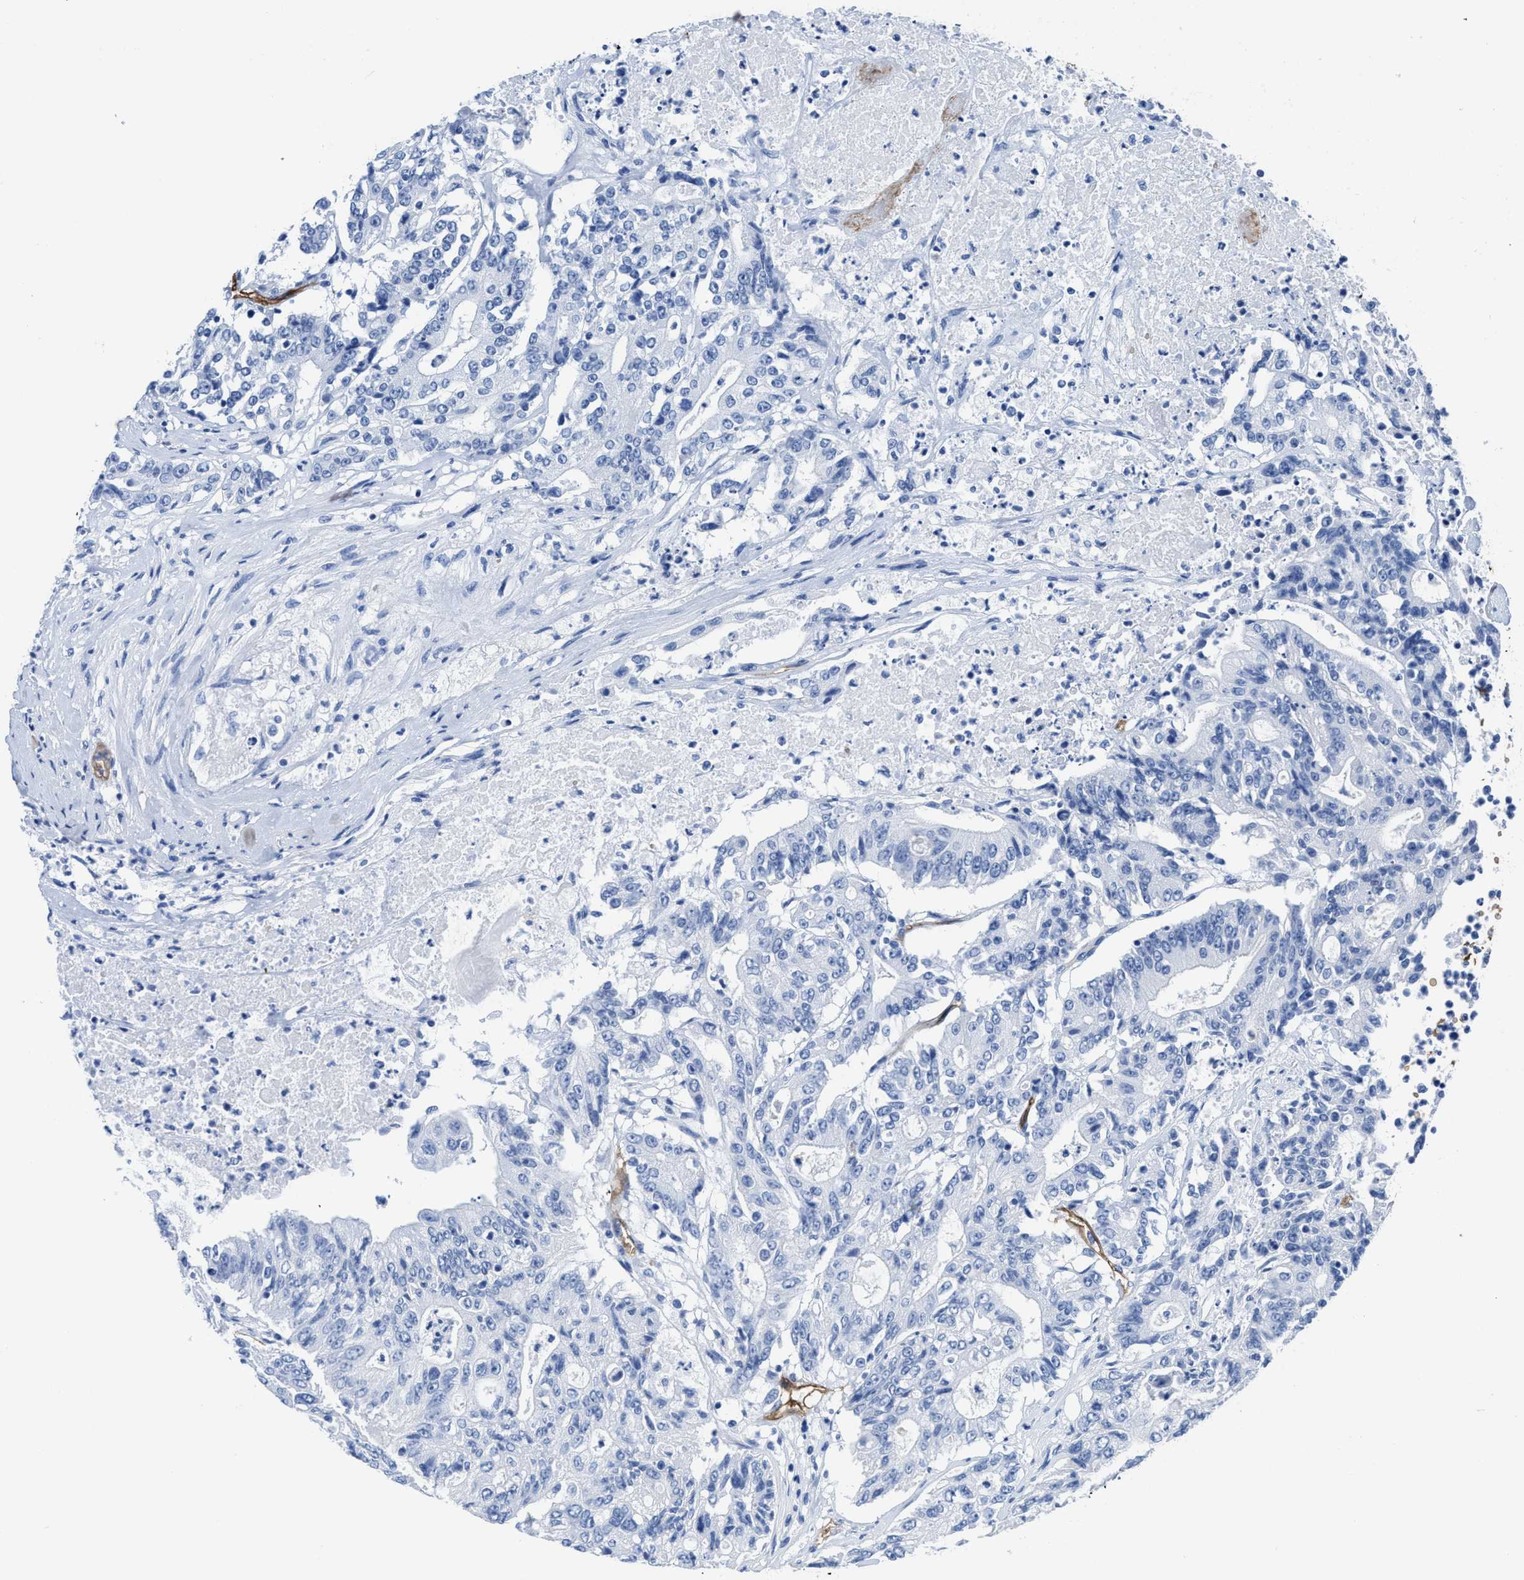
{"staining": {"intensity": "negative", "quantity": "none", "location": "none"}, "tissue": "colorectal cancer", "cell_type": "Tumor cells", "image_type": "cancer", "snomed": [{"axis": "morphology", "description": "Adenocarcinoma, NOS"}, {"axis": "topography", "description": "Colon"}], "caption": "A histopathology image of colorectal cancer (adenocarcinoma) stained for a protein displays no brown staining in tumor cells. Brightfield microscopy of immunohistochemistry (IHC) stained with DAB (brown) and hematoxylin (blue), captured at high magnification.", "gene": "AQP1", "patient": {"sex": "female", "age": 77}}